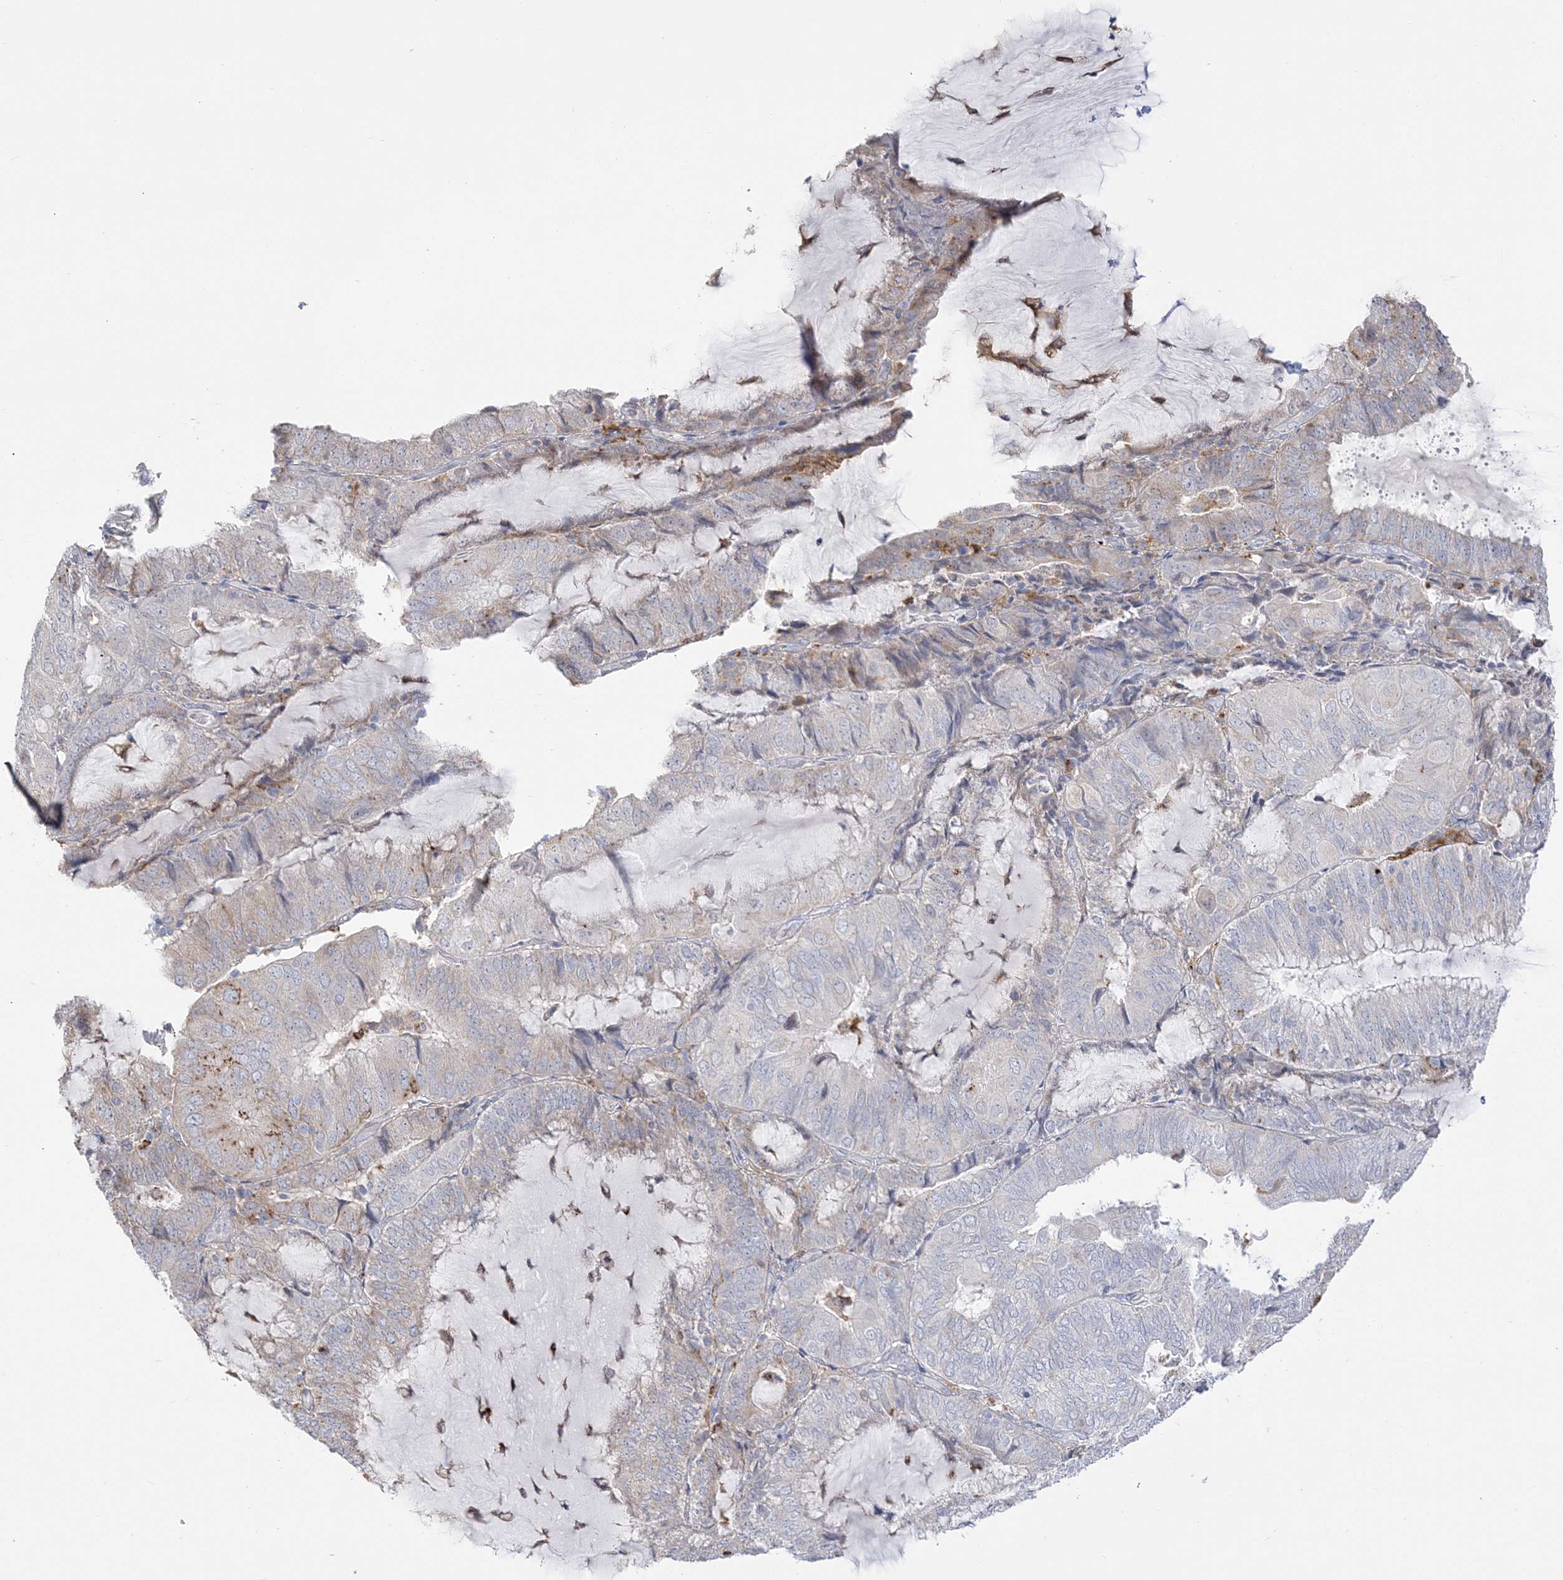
{"staining": {"intensity": "negative", "quantity": "none", "location": "none"}, "tissue": "endometrial cancer", "cell_type": "Tumor cells", "image_type": "cancer", "snomed": [{"axis": "morphology", "description": "Adenocarcinoma, NOS"}, {"axis": "topography", "description": "Endometrium"}], "caption": "This is a histopathology image of immunohistochemistry (IHC) staining of endometrial cancer (adenocarcinoma), which shows no positivity in tumor cells.", "gene": "HAAO", "patient": {"sex": "female", "age": 81}}